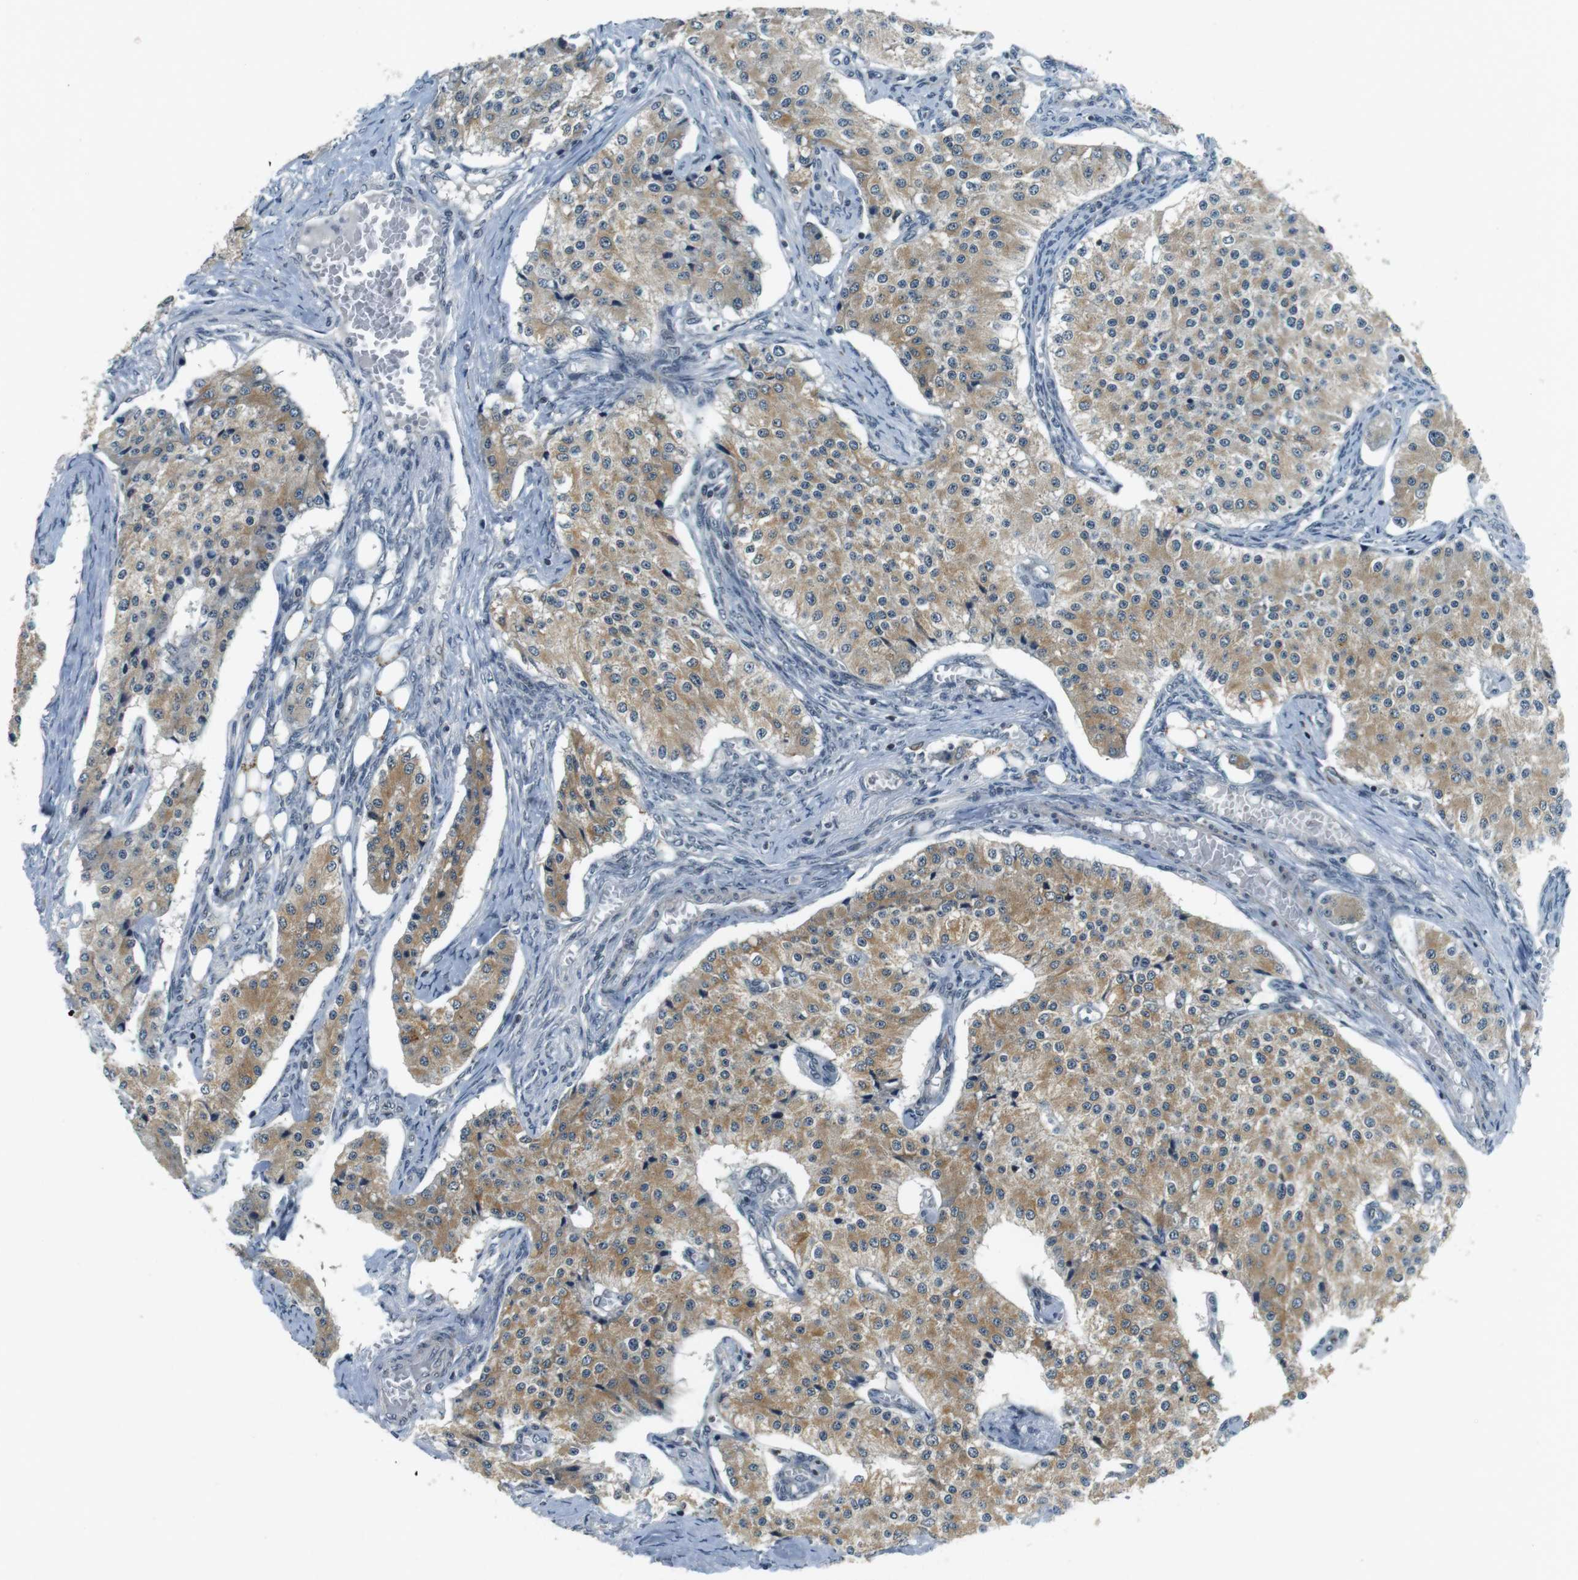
{"staining": {"intensity": "moderate", "quantity": ">75%", "location": "cytoplasmic/membranous"}, "tissue": "carcinoid", "cell_type": "Tumor cells", "image_type": "cancer", "snomed": [{"axis": "morphology", "description": "Carcinoid, malignant, NOS"}, {"axis": "topography", "description": "Colon"}], "caption": "High-magnification brightfield microscopy of malignant carcinoid stained with DAB (brown) and counterstained with hematoxylin (blue). tumor cells exhibit moderate cytoplasmic/membranous expression is appreciated in approximately>75% of cells.", "gene": "BRD4", "patient": {"sex": "female", "age": 52}}